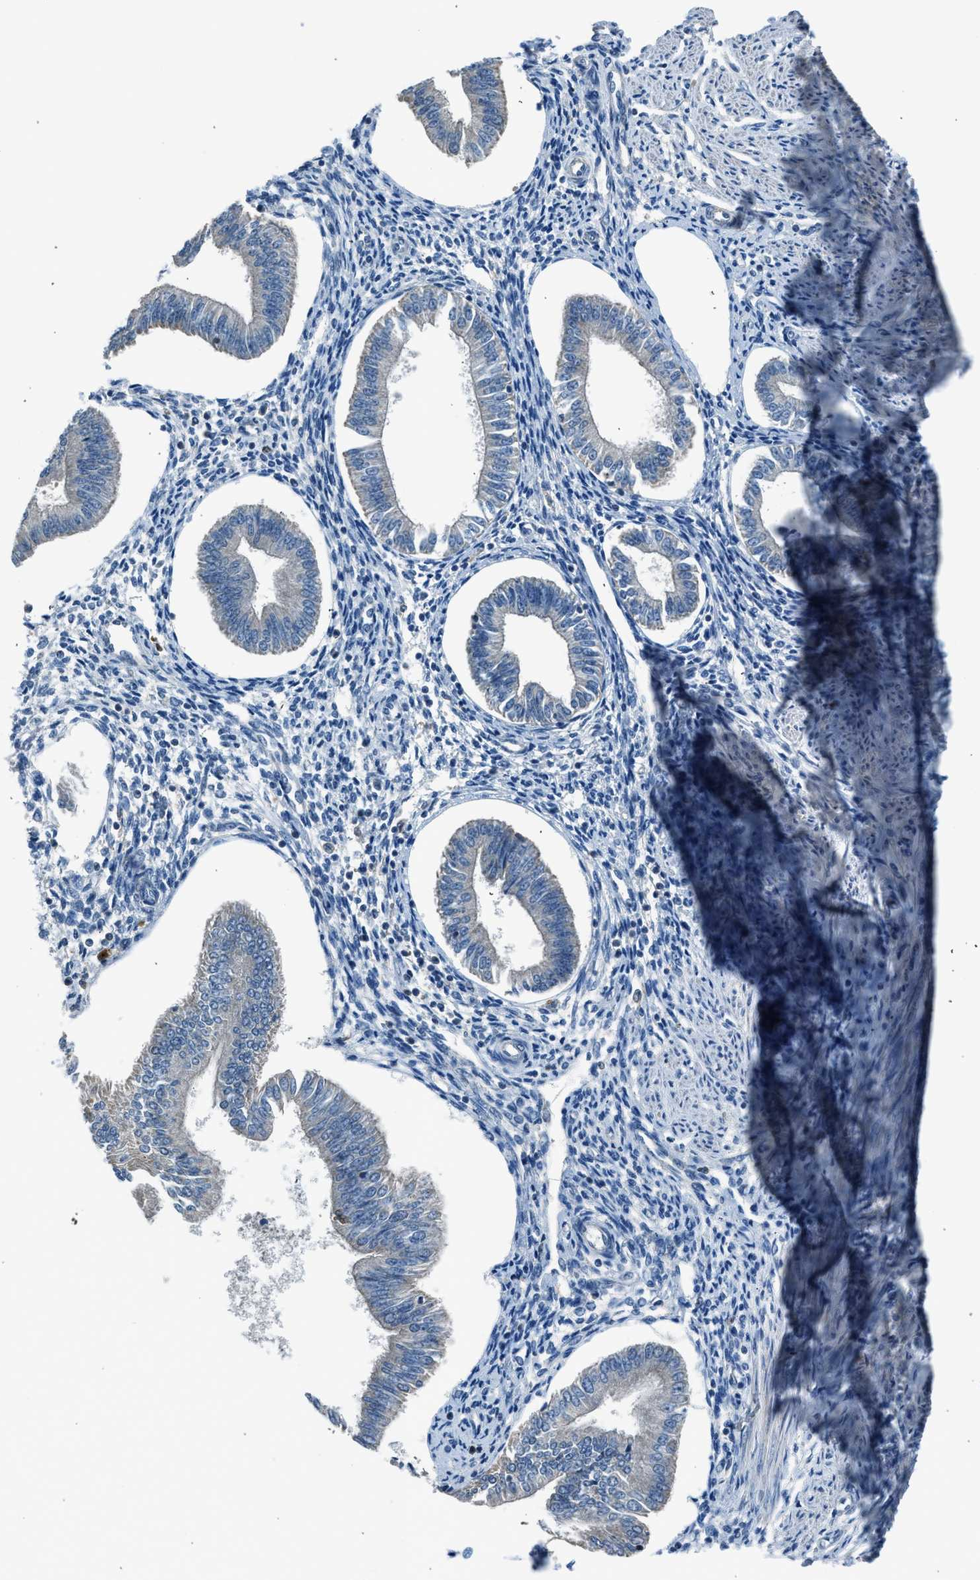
{"staining": {"intensity": "negative", "quantity": "none", "location": "none"}, "tissue": "endometrium", "cell_type": "Cells in endometrial stroma", "image_type": "normal", "snomed": [{"axis": "morphology", "description": "Normal tissue, NOS"}, {"axis": "topography", "description": "Endometrium"}], "caption": "Cells in endometrial stroma show no significant protein positivity in normal endometrium. (Immunohistochemistry, brightfield microscopy, high magnification).", "gene": "LMLN", "patient": {"sex": "female", "age": 50}}